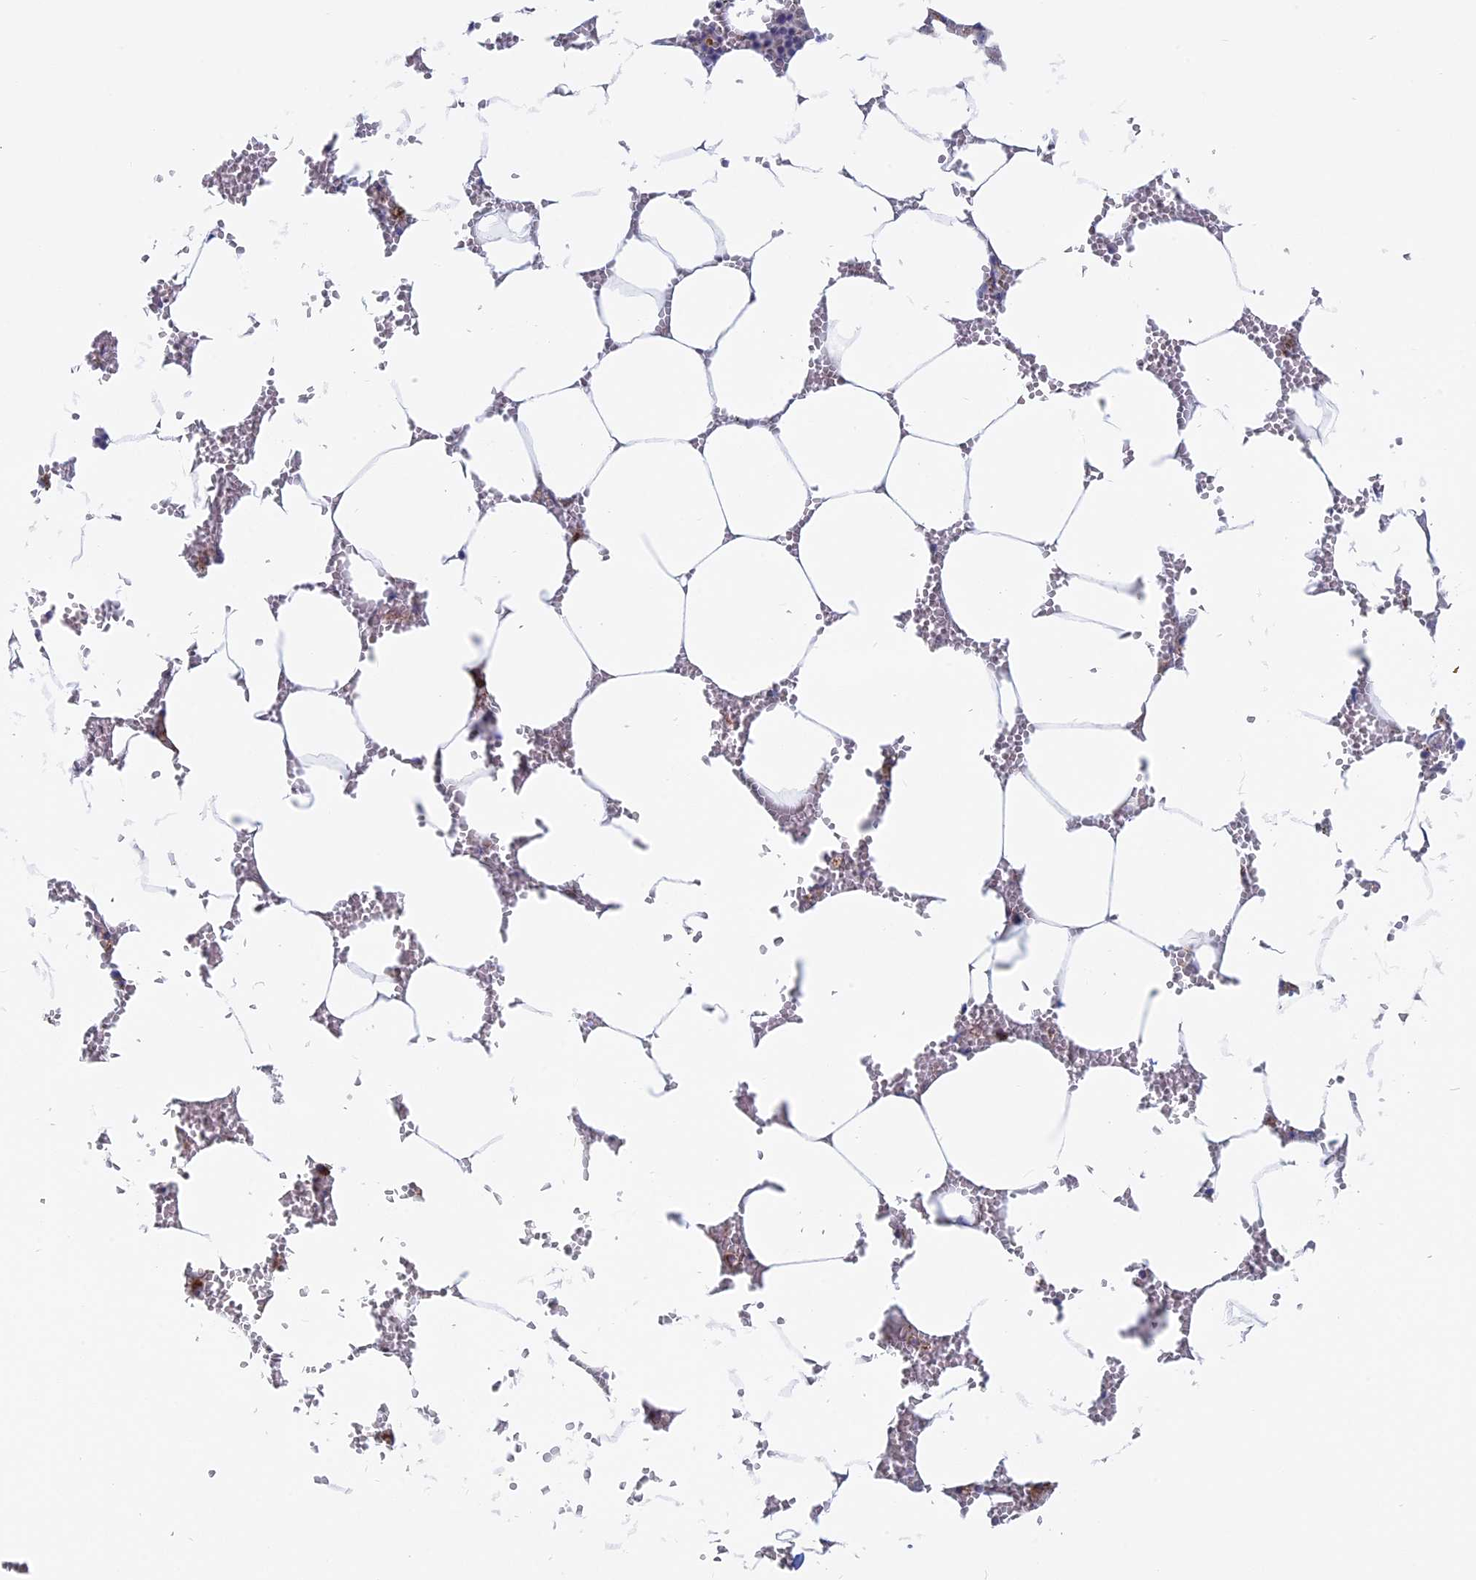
{"staining": {"intensity": "strong", "quantity": "<25%", "location": "cytoplasmic/membranous"}, "tissue": "bone marrow", "cell_type": "Hematopoietic cells", "image_type": "normal", "snomed": [{"axis": "morphology", "description": "Normal tissue, NOS"}, {"axis": "topography", "description": "Bone marrow"}], "caption": "Benign bone marrow reveals strong cytoplasmic/membranous expression in about <25% of hematopoietic cells, visualized by immunohistochemistry. The staining is performed using DAB brown chromogen to label protein expression. The nuclei are counter-stained blue using hematoxylin.", "gene": "TBC1D30", "patient": {"sex": "male", "age": 70}}